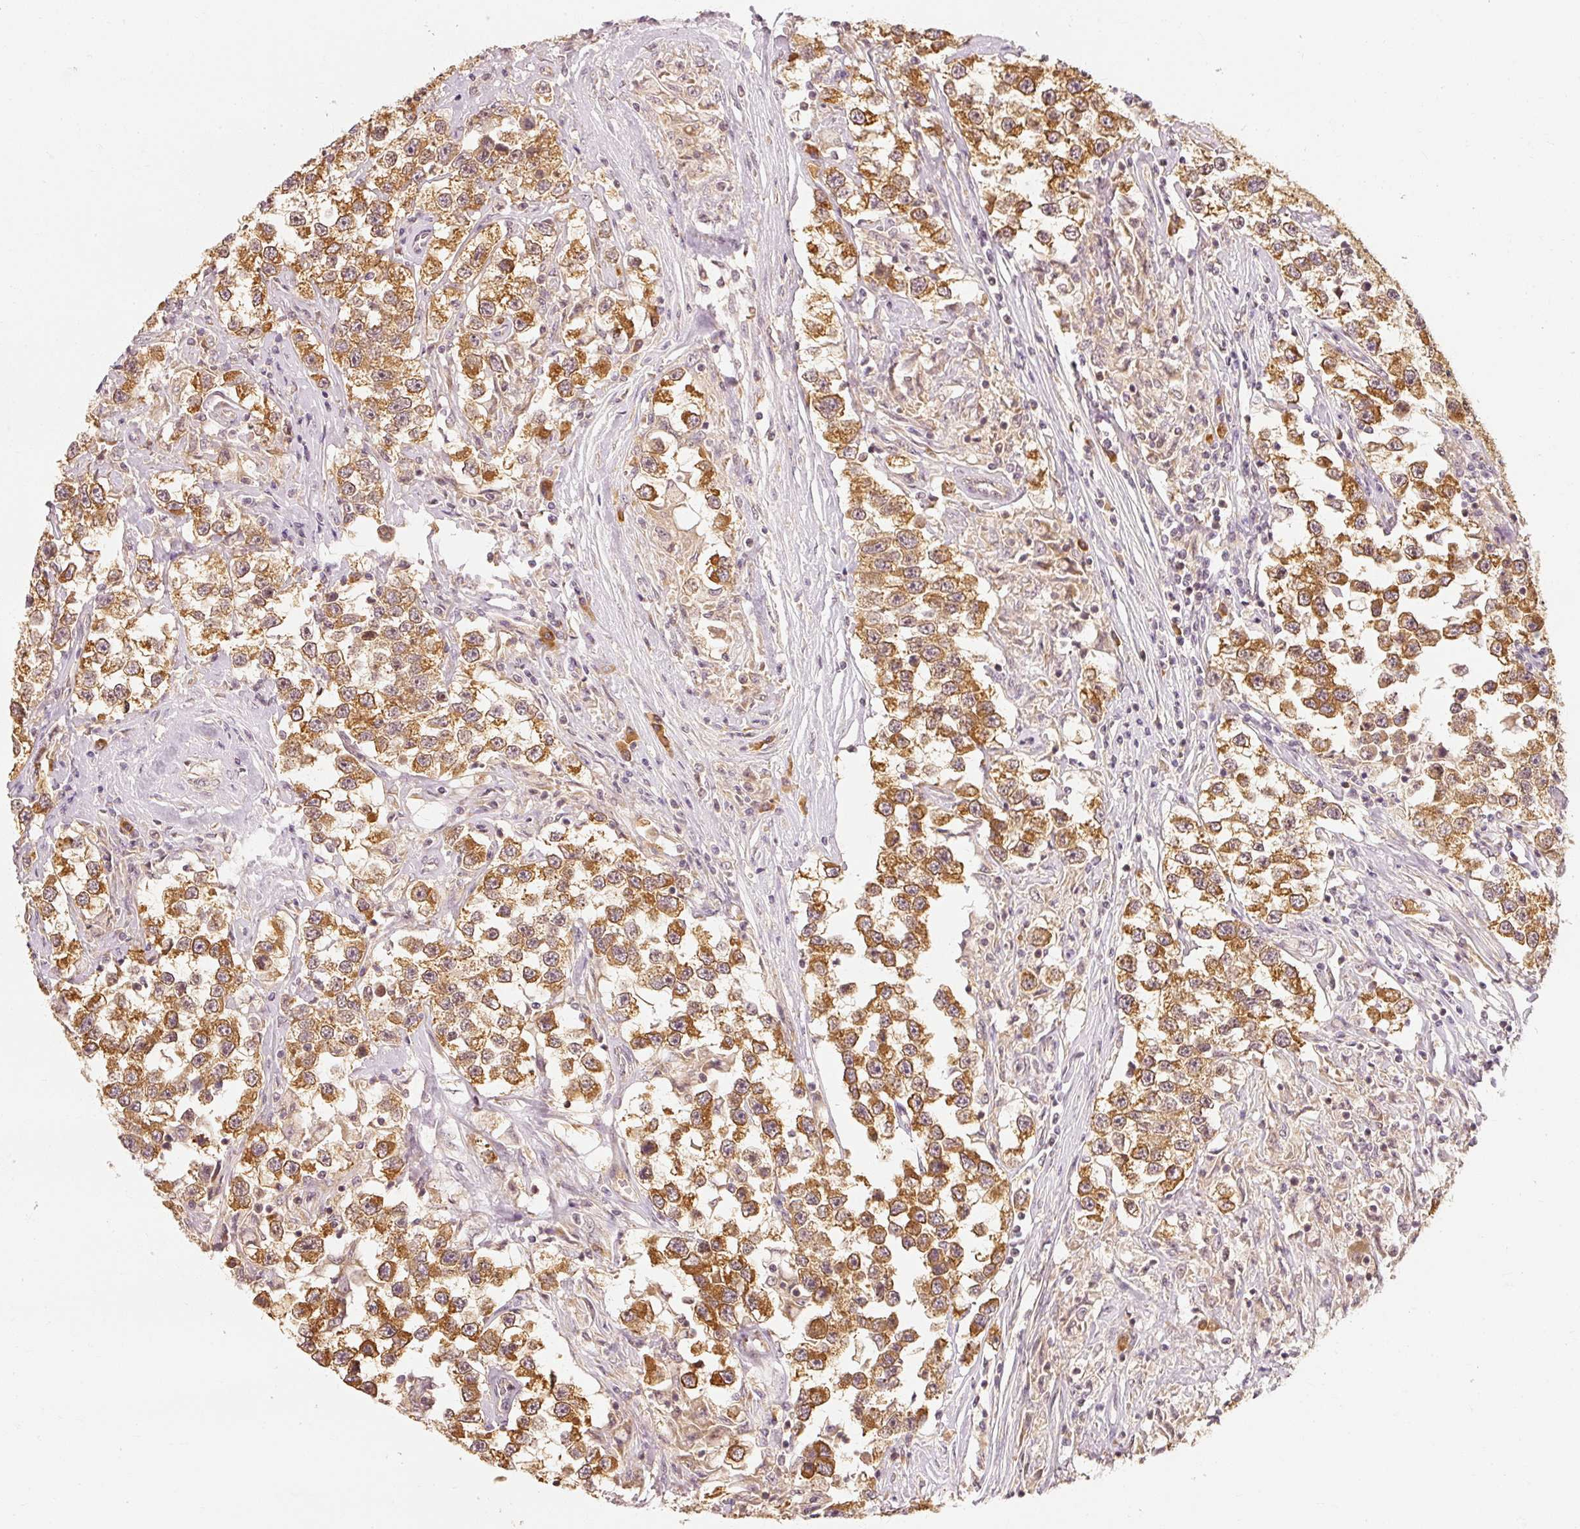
{"staining": {"intensity": "moderate", "quantity": ">75%", "location": "cytoplasmic/membranous"}, "tissue": "testis cancer", "cell_type": "Tumor cells", "image_type": "cancer", "snomed": [{"axis": "morphology", "description": "Seminoma, NOS"}, {"axis": "topography", "description": "Testis"}], "caption": "Protein staining of testis seminoma tissue exhibits moderate cytoplasmic/membranous positivity in approximately >75% of tumor cells. (DAB (3,3'-diaminobenzidine) IHC with brightfield microscopy, high magnification).", "gene": "EEF1A2", "patient": {"sex": "male", "age": 46}}